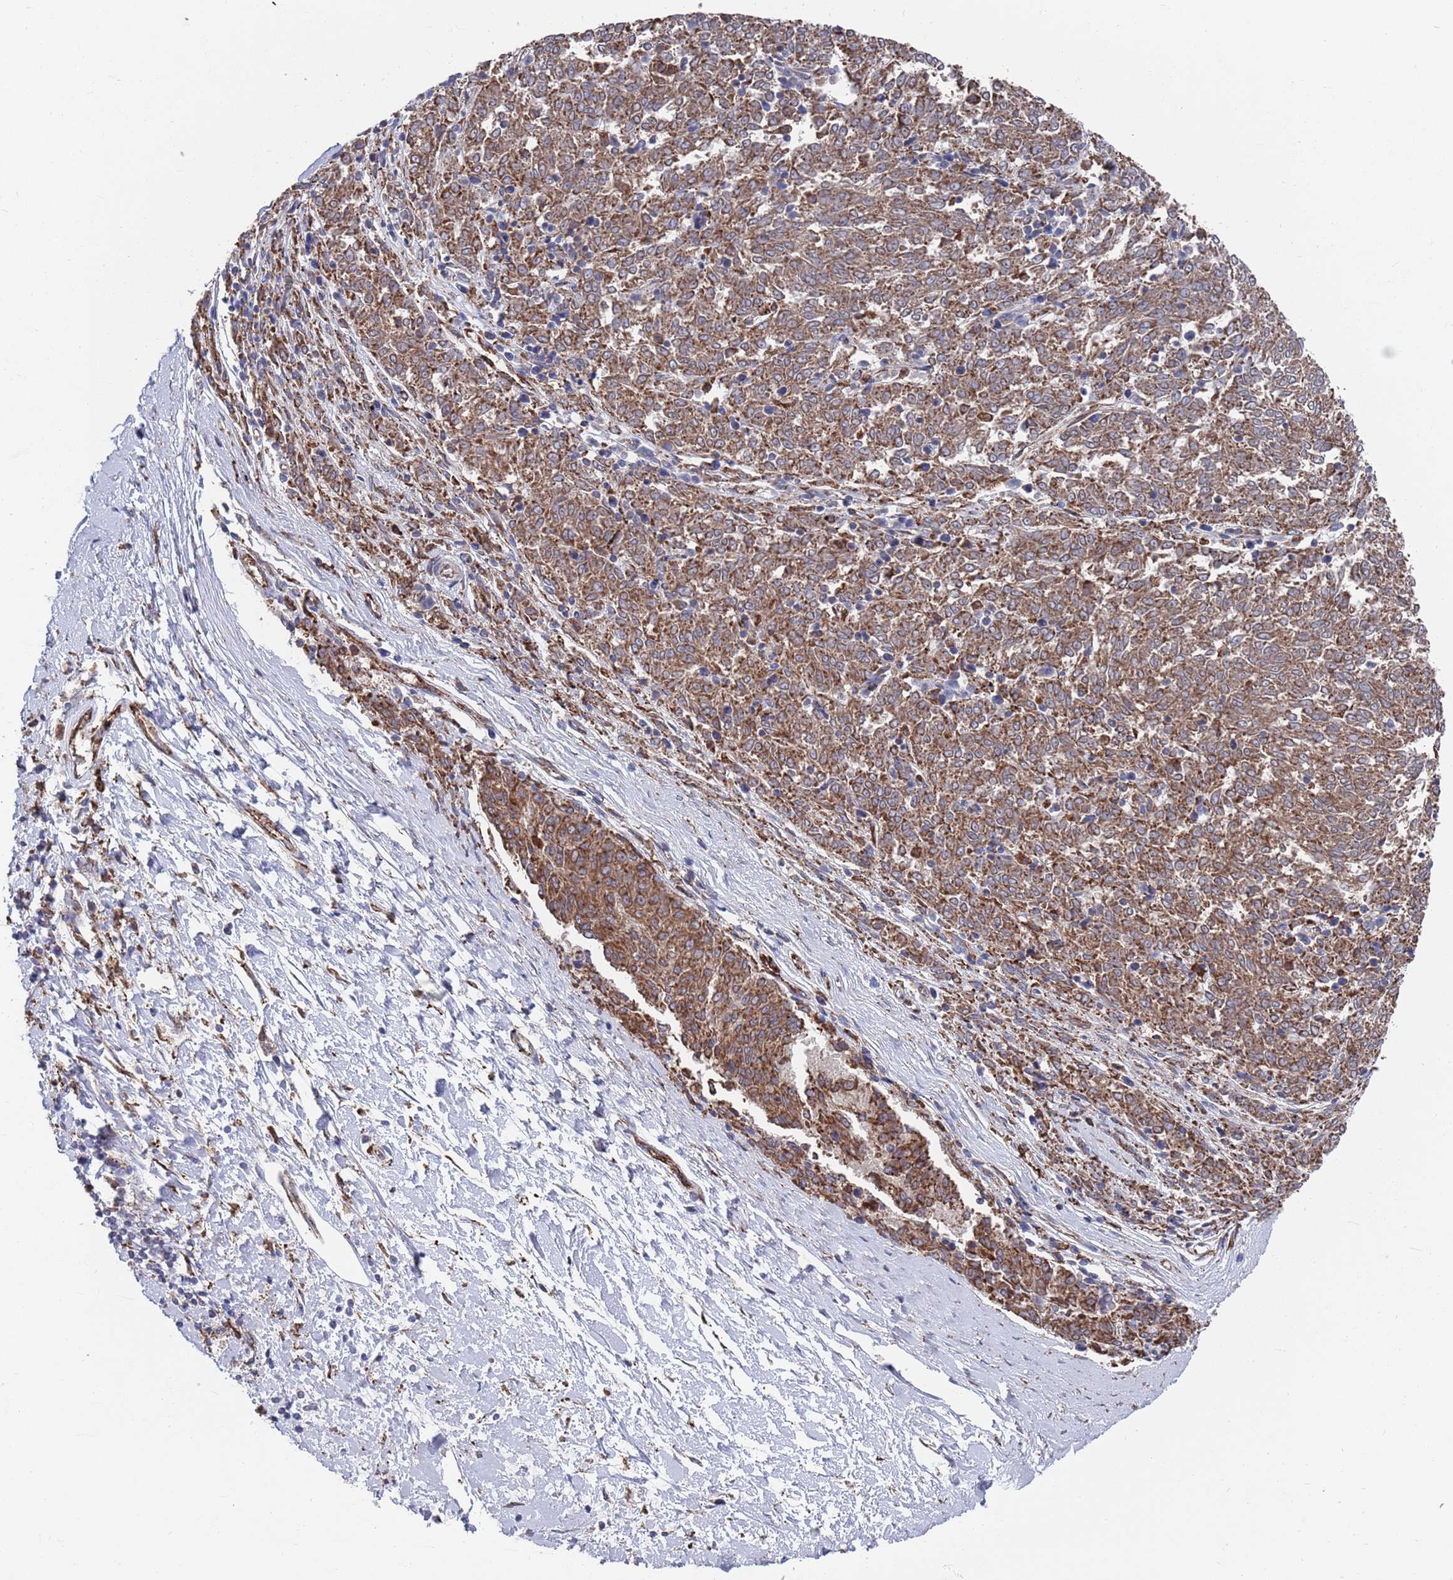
{"staining": {"intensity": "moderate", "quantity": ">75%", "location": "cytoplasmic/membranous"}, "tissue": "melanoma", "cell_type": "Tumor cells", "image_type": "cancer", "snomed": [{"axis": "morphology", "description": "Malignant melanoma, NOS"}, {"axis": "topography", "description": "Skin"}], "caption": "Tumor cells display medium levels of moderate cytoplasmic/membranous staining in about >75% of cells in human melanoma. (DAB IHC with brightfield microscopy, high magnification).", "gene": "GID8", "patient": {"sex": "female", "age": 72}}